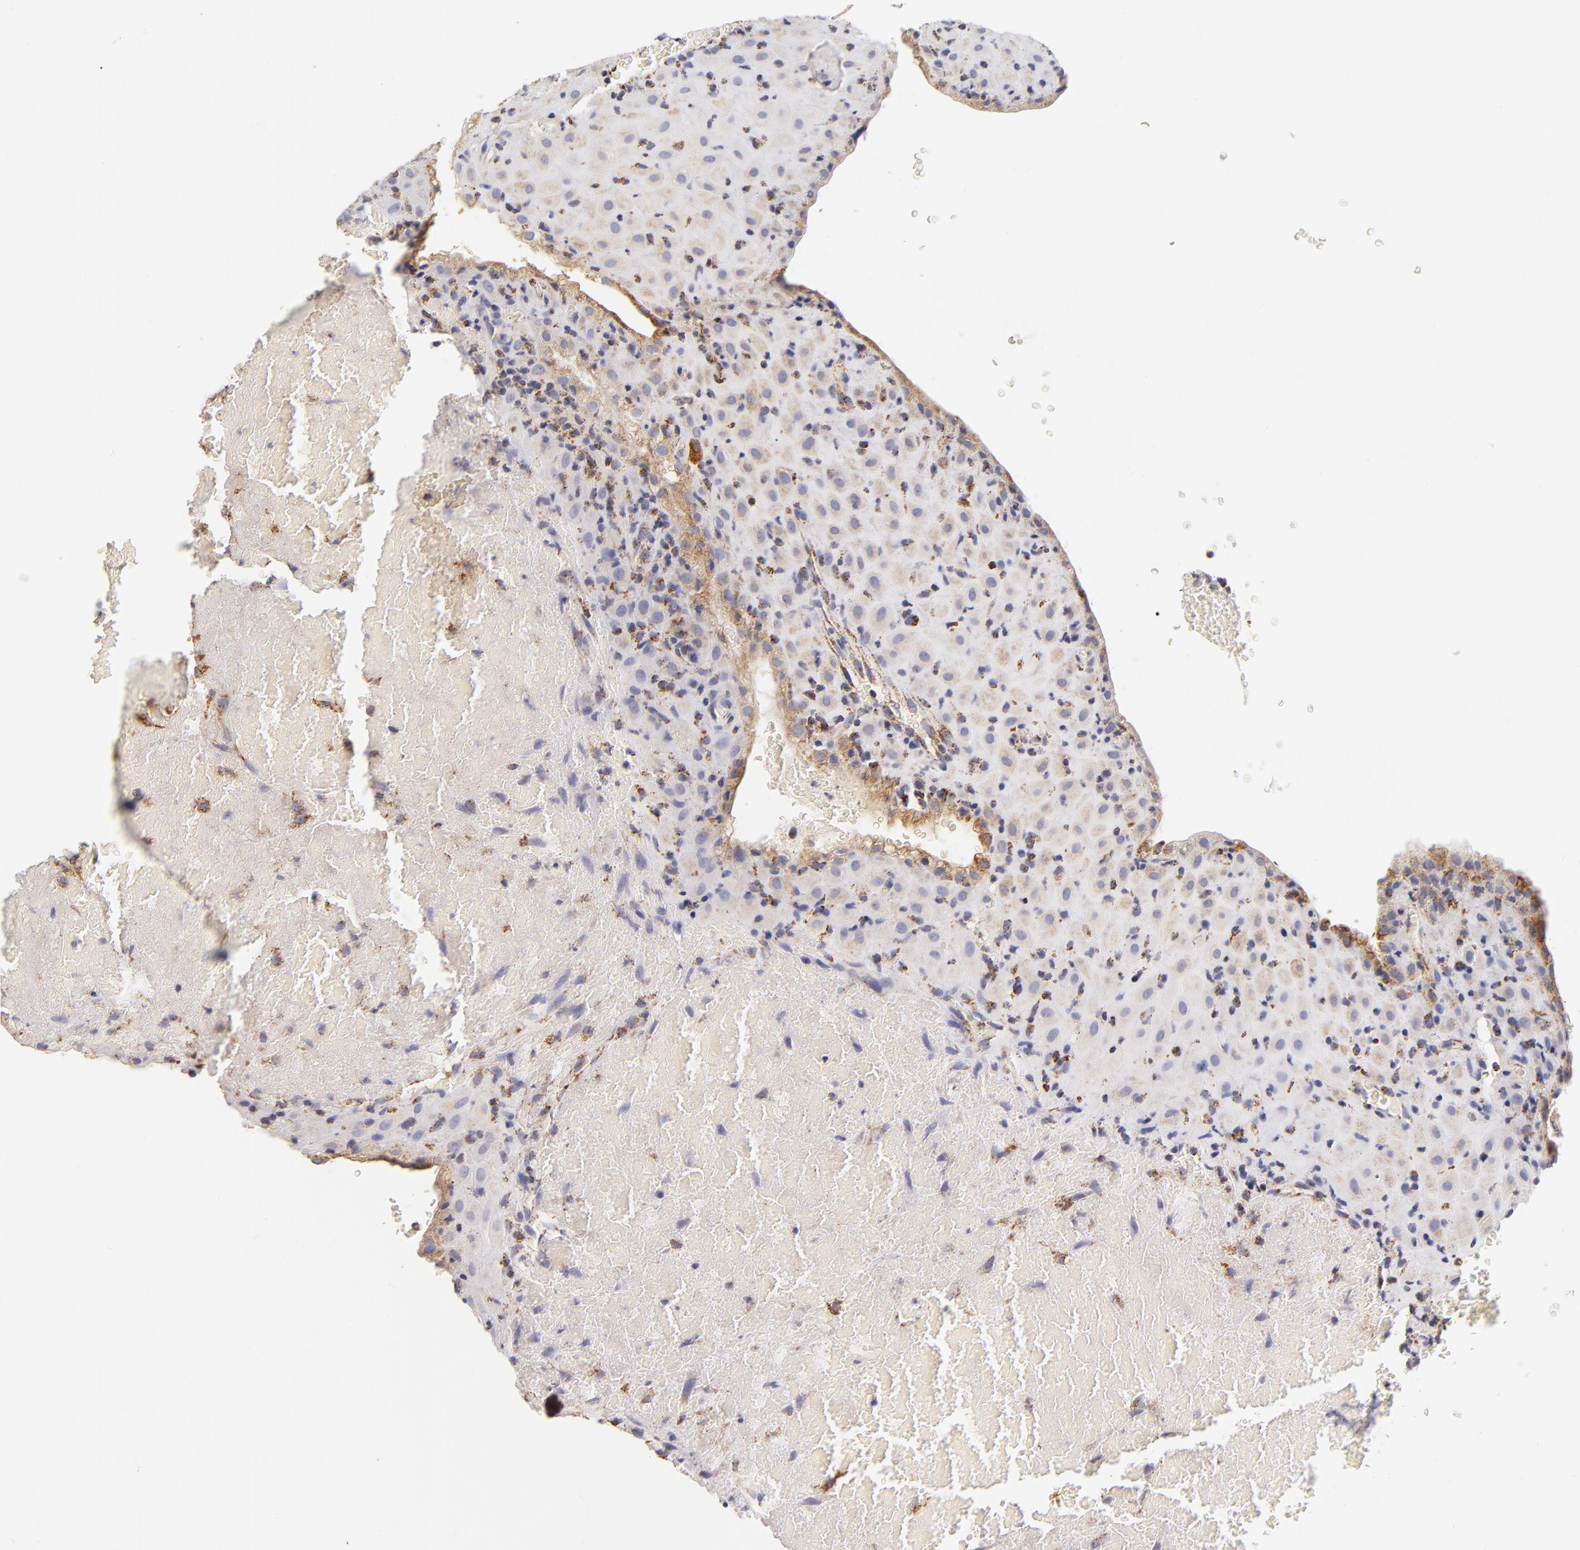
{"staining": {"intensity": "weak", "quantity": ">75%", "location": "cytoplasmic/membranous"}, "tissue": "placenta", "cell_type": "Decidual cells", "image_type": "normal", "snomed": [{"axis": "morphology", "description": "Normal tissue, NOS"}, {"axis": "topography", "description": "Placenta"}], "caption": "Placenta stained with a brown dye demonstrates weak cytoplasmic/membranous positive expression in about >75% of decidual cells.", "gene": "ECHS1", "patient": {"sex": "female", "age": 19}}